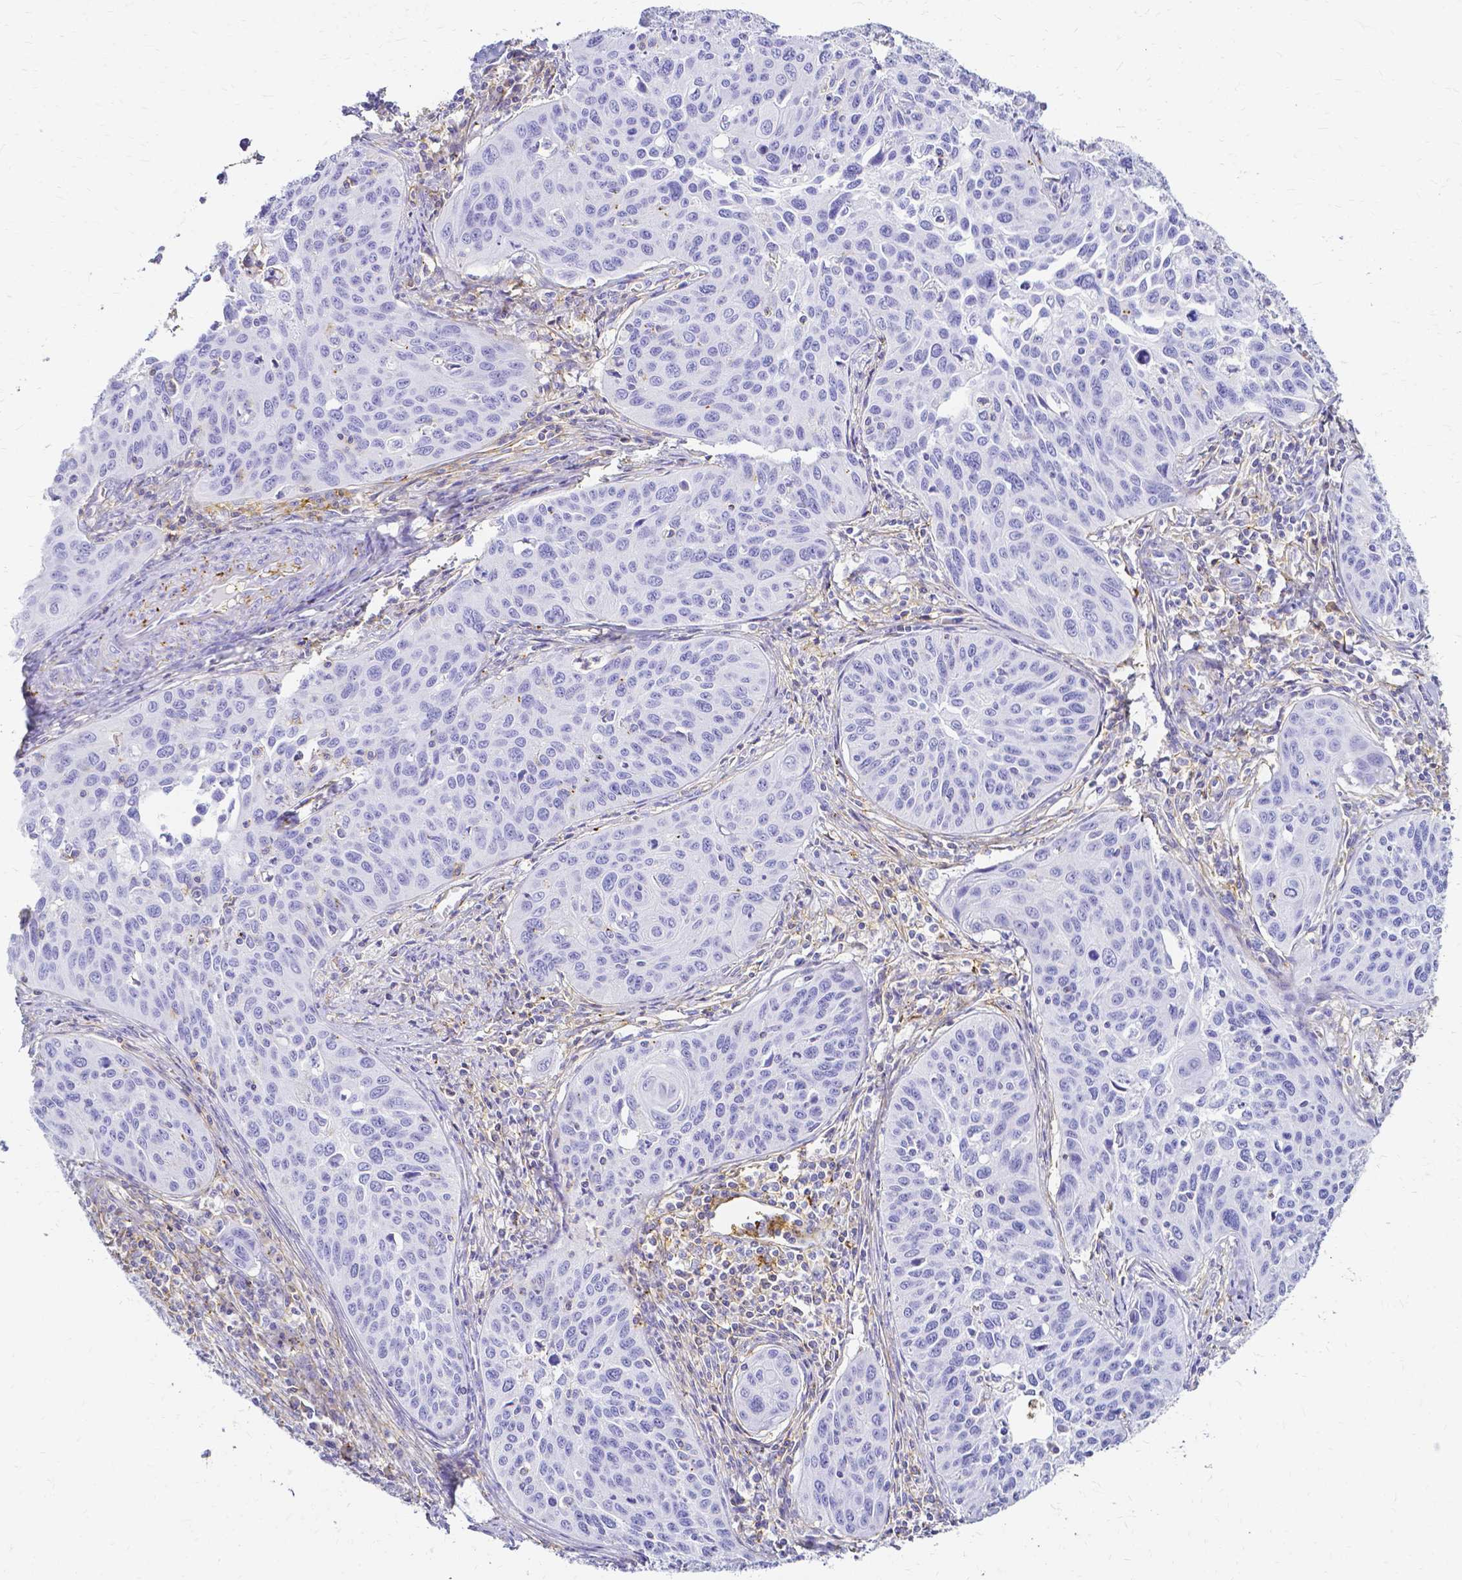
{"staining": {"intensity": "negative", "quantity": "none", "location": "none"}, "tissue": "cervical cancer", "cell_type": "Tumor cells", "image_type": "cancer", "snomed": [{"axis": "morphology", "description": "Squamous cell carcinoma, NOS"}, {"axis": "topography", "description": "Cervix"}], "caption": "Protein analysis of cervical squamous cell carcinoma reveals no significant positivity in tumor cells.", "gene": "HSPA12A", "patient": {"sex": "female", "age": 31}}